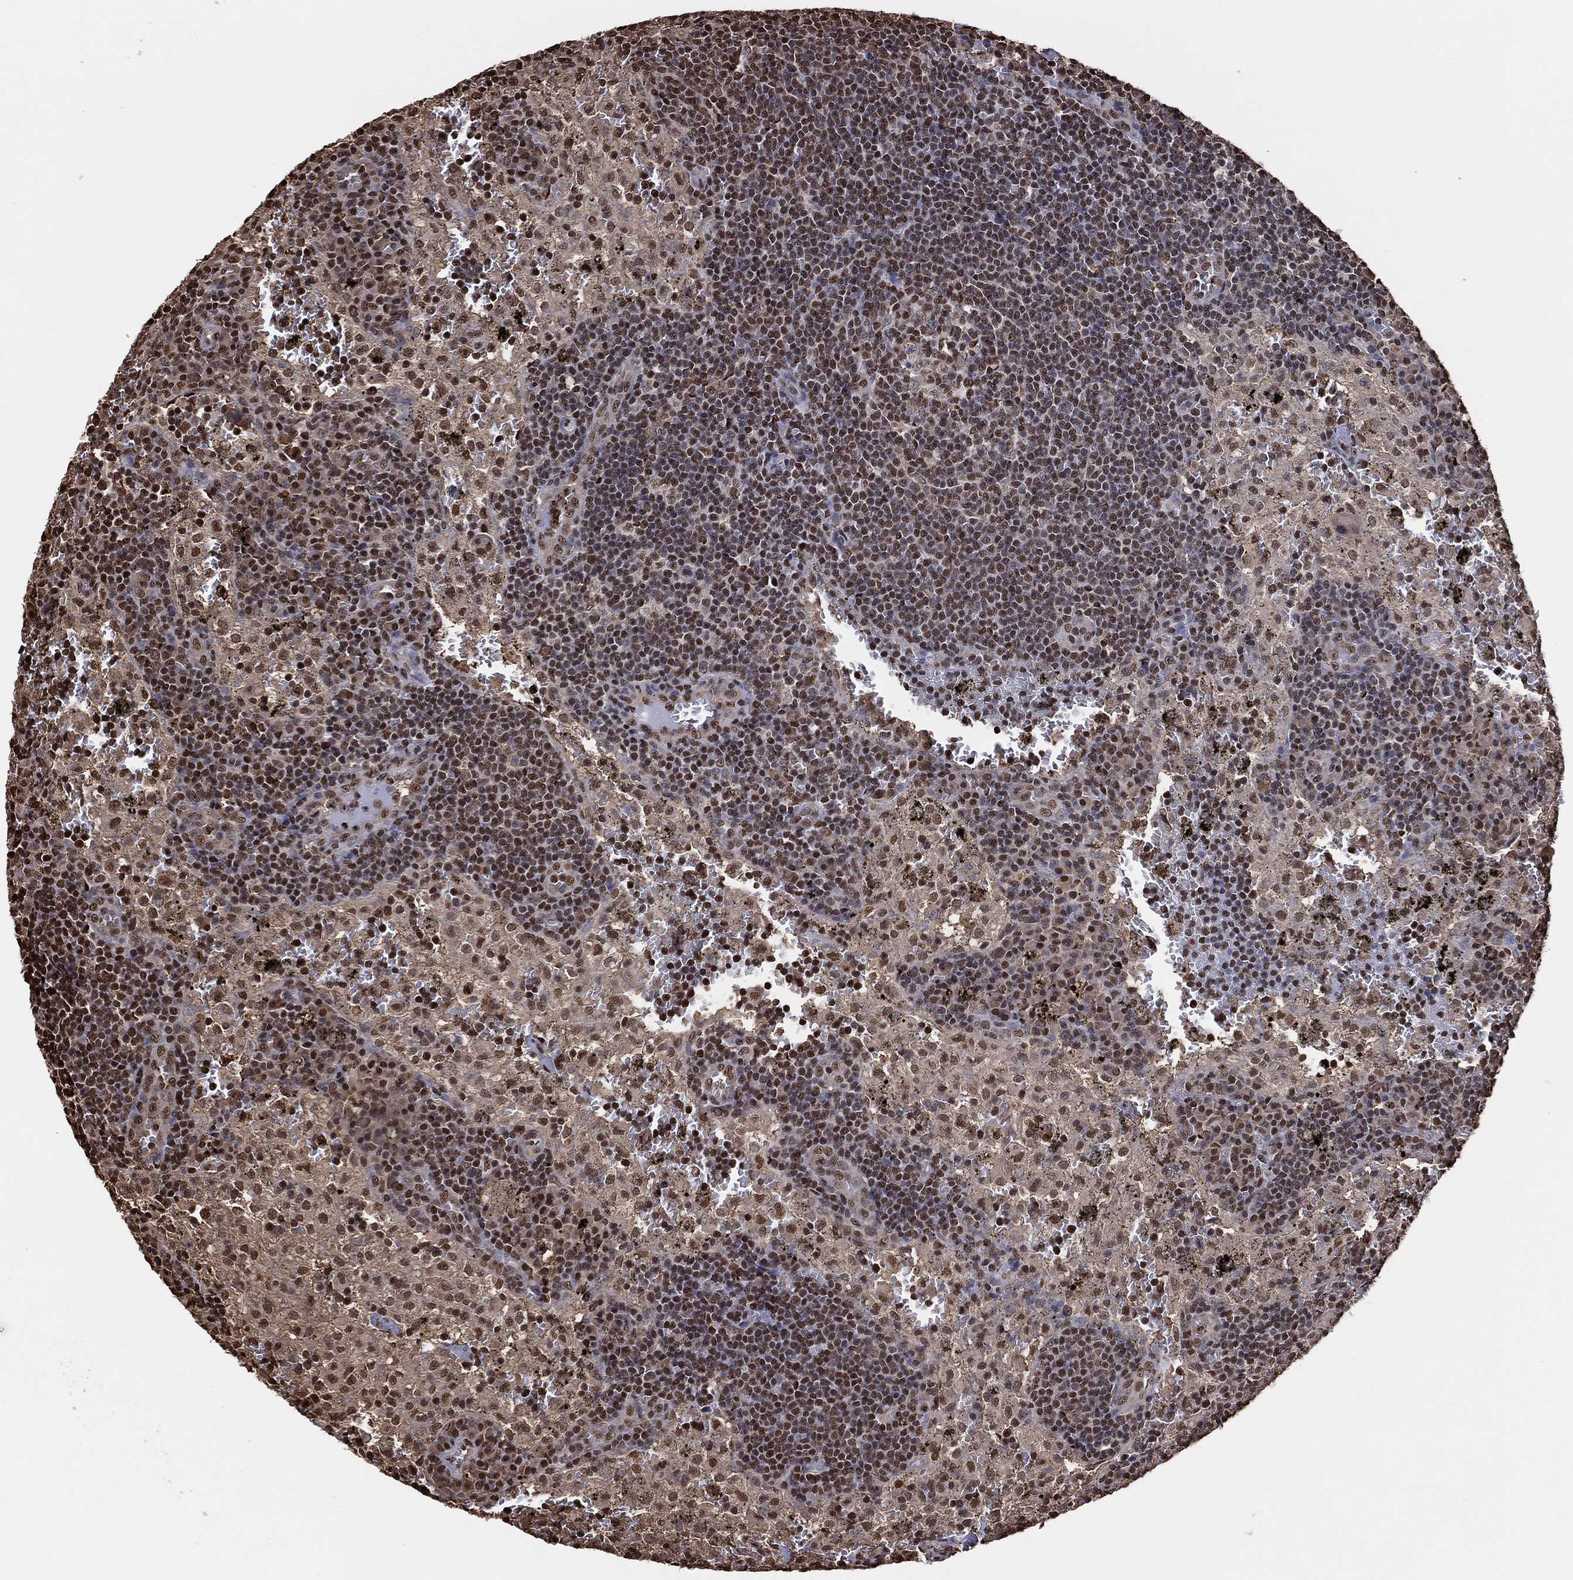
{"staining": {"intensity": "strong", "quantity": "<25%", "location": "nuclear"}, "tissue": "lymph node", "cell_type": "Germinal center cells", "image_type": "normal", "snomed": [{"axis": "morphology", "description": "Normal tissue, NOS"}, {"axis": "topography", "description": "Lymph node"}], "caption": "Immunohistochemical staining of normal lymph node demonstrates strong nuclear protein staining in about <25% of germinal center cells.", "gene": "GAPDH", "patient": {"sex": "male", "age": 62}}